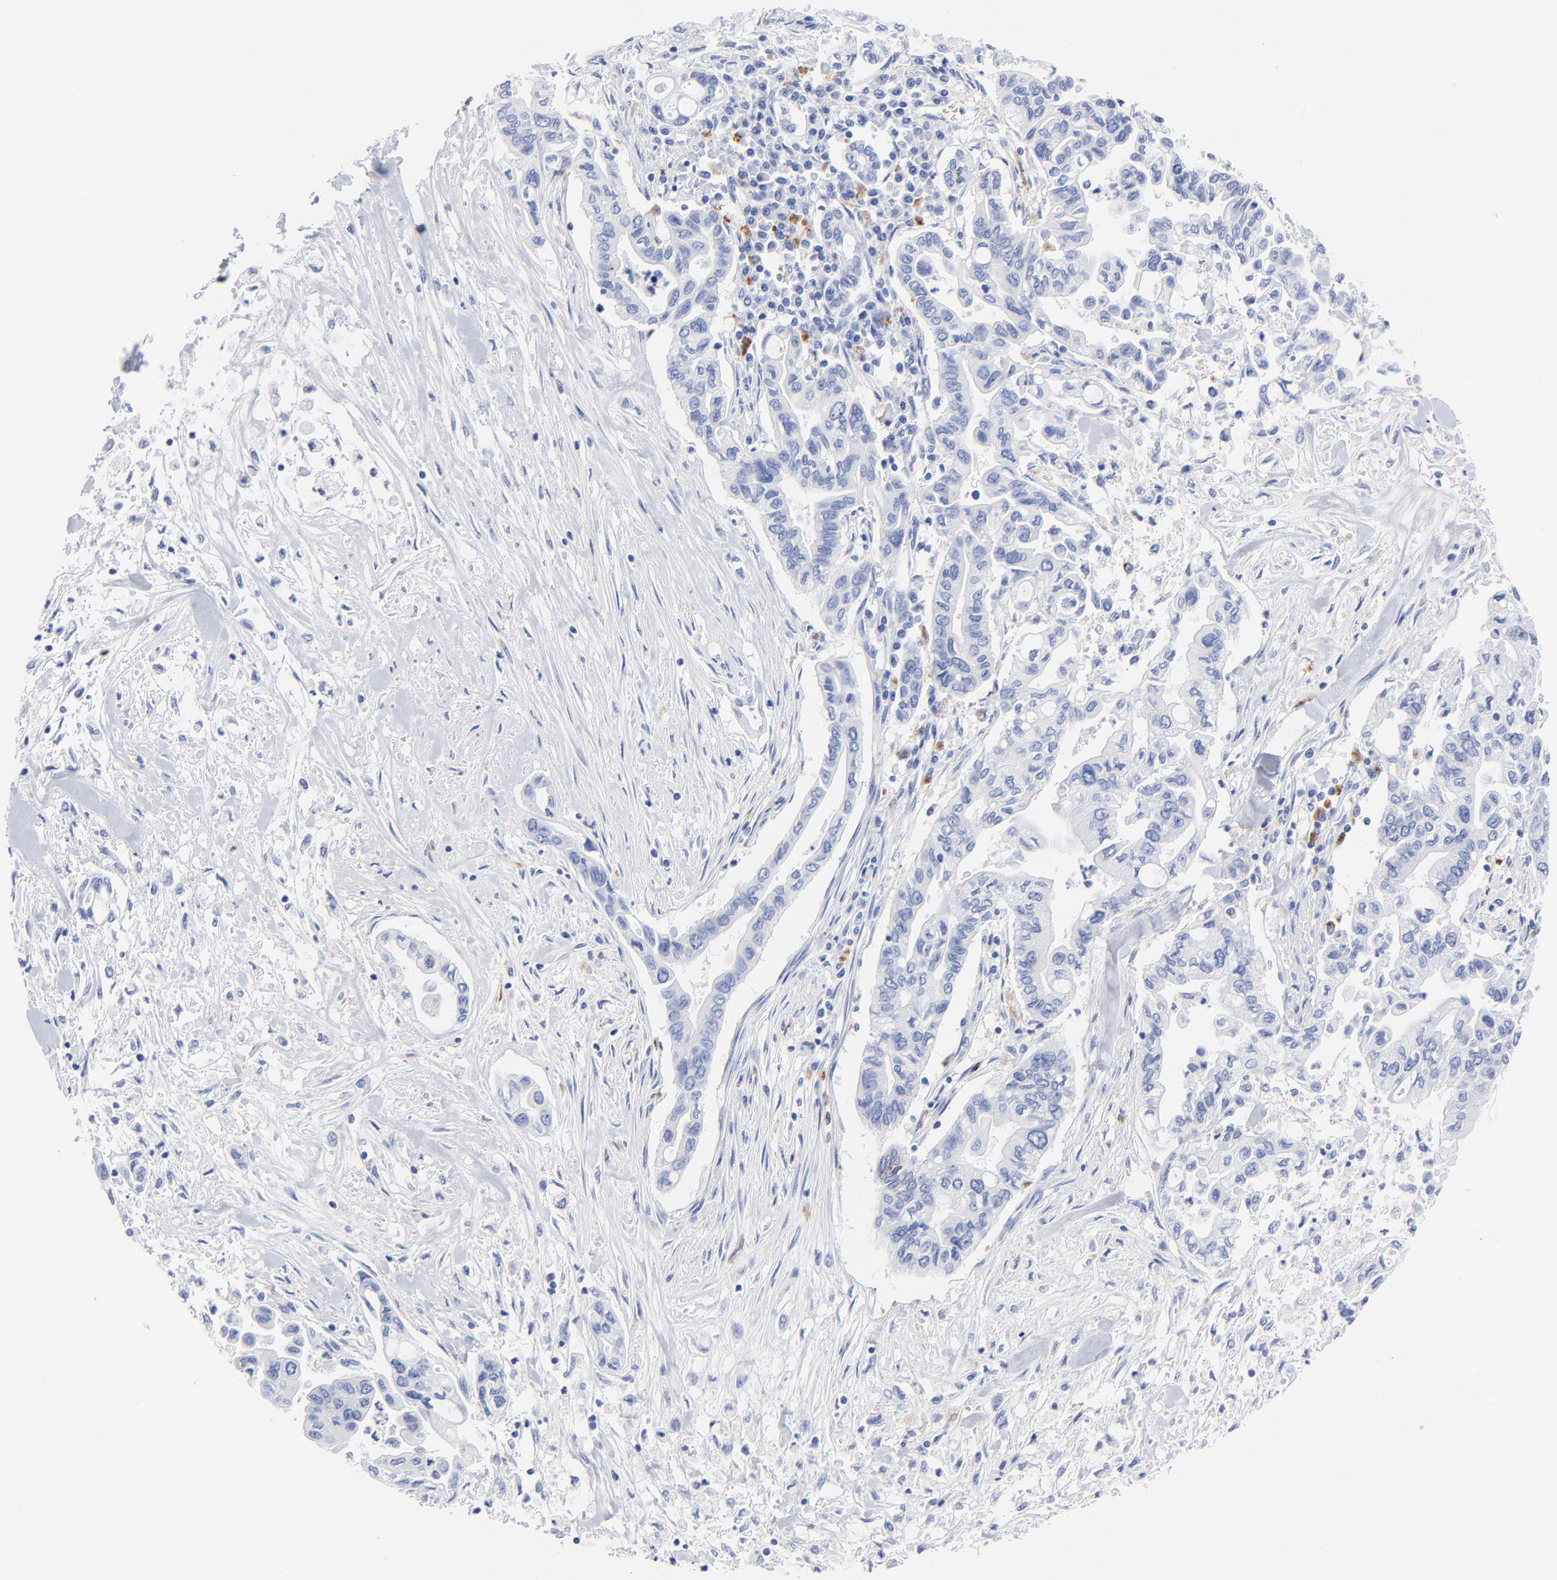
{"staining": {"intensity": "negative", "quantity": "none", "location": "none"}, "tissue": "pancreatic cancer", "cell_type": "Tumor cells", "image_type": "cancer", "snomed": [{"axis": "morphology", "description": "Adenocarcinoma, NOS"}, {"axis": "topography", "description": "Pancreas"}], "caption": "DAB (3,3'-diaminobenzidine) immunohistochemical staining of human pancreatic adenocarcinoma exhibits no significant positivity in tumor cells.", "gene": "CPVL", "patient": {"sex": "female", "age": 57}}